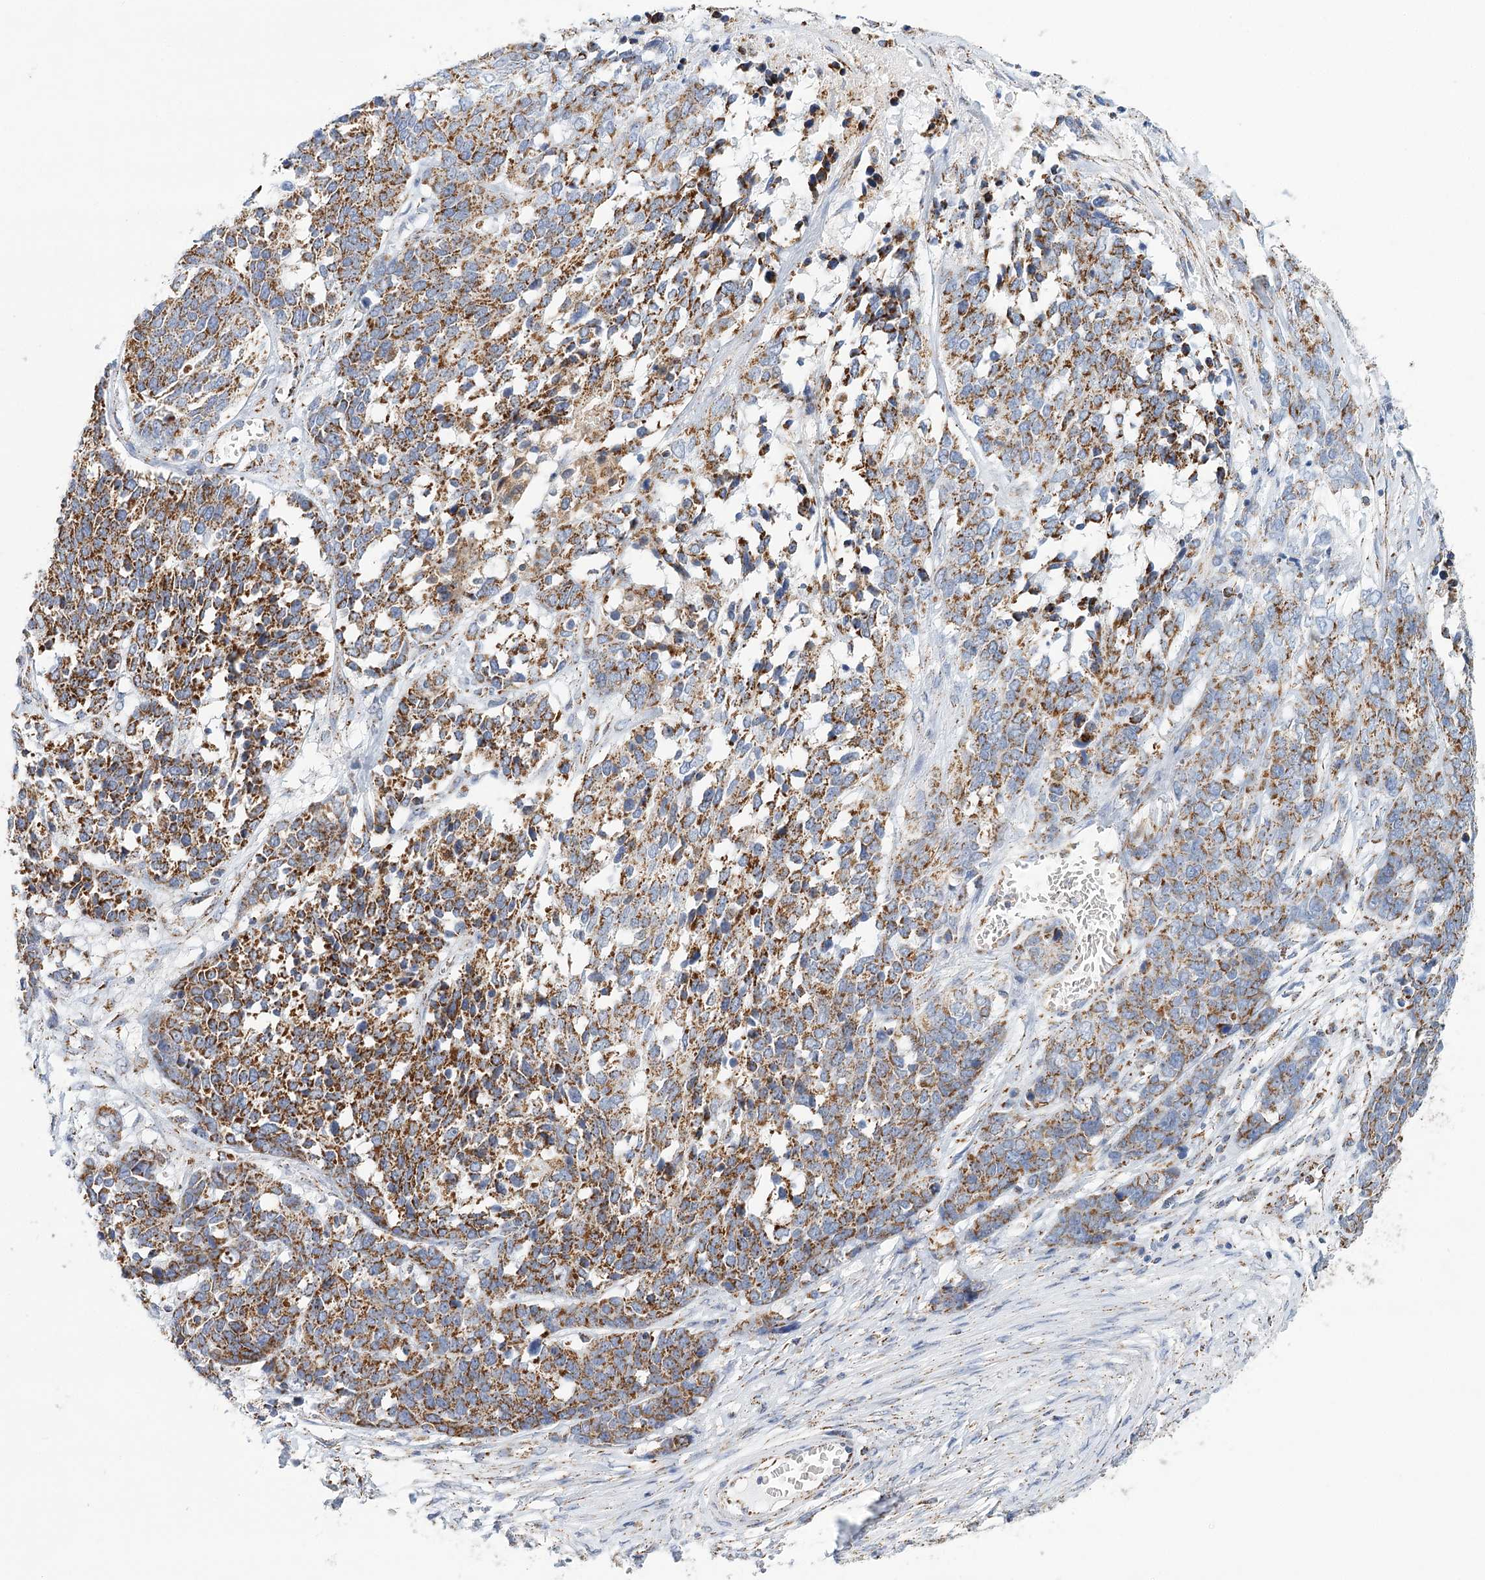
{"staining": {"intensity": "strong", "quantity": ">75%", "location": "cytoplasmic/membranous"}, "tissue": "ovarian cancer", "cell_type": "Tumor cells", "image_type": "cancer", "snomed": [{"axis": "morphology", "description": "Cystadenocarcinoma, serous, NOS"}, {"axis": "topography", "description": "Ovary"}], "caption": "The photomicrograph displays immunohistochemical staining of ovarian serous cystadenocarcinoma. There is strong cytoplasmic/membranous positivity is identified in approximately >75% of tumor cells.", "gene": "LSS", "patient": {"sex": "female", "age": 44}}